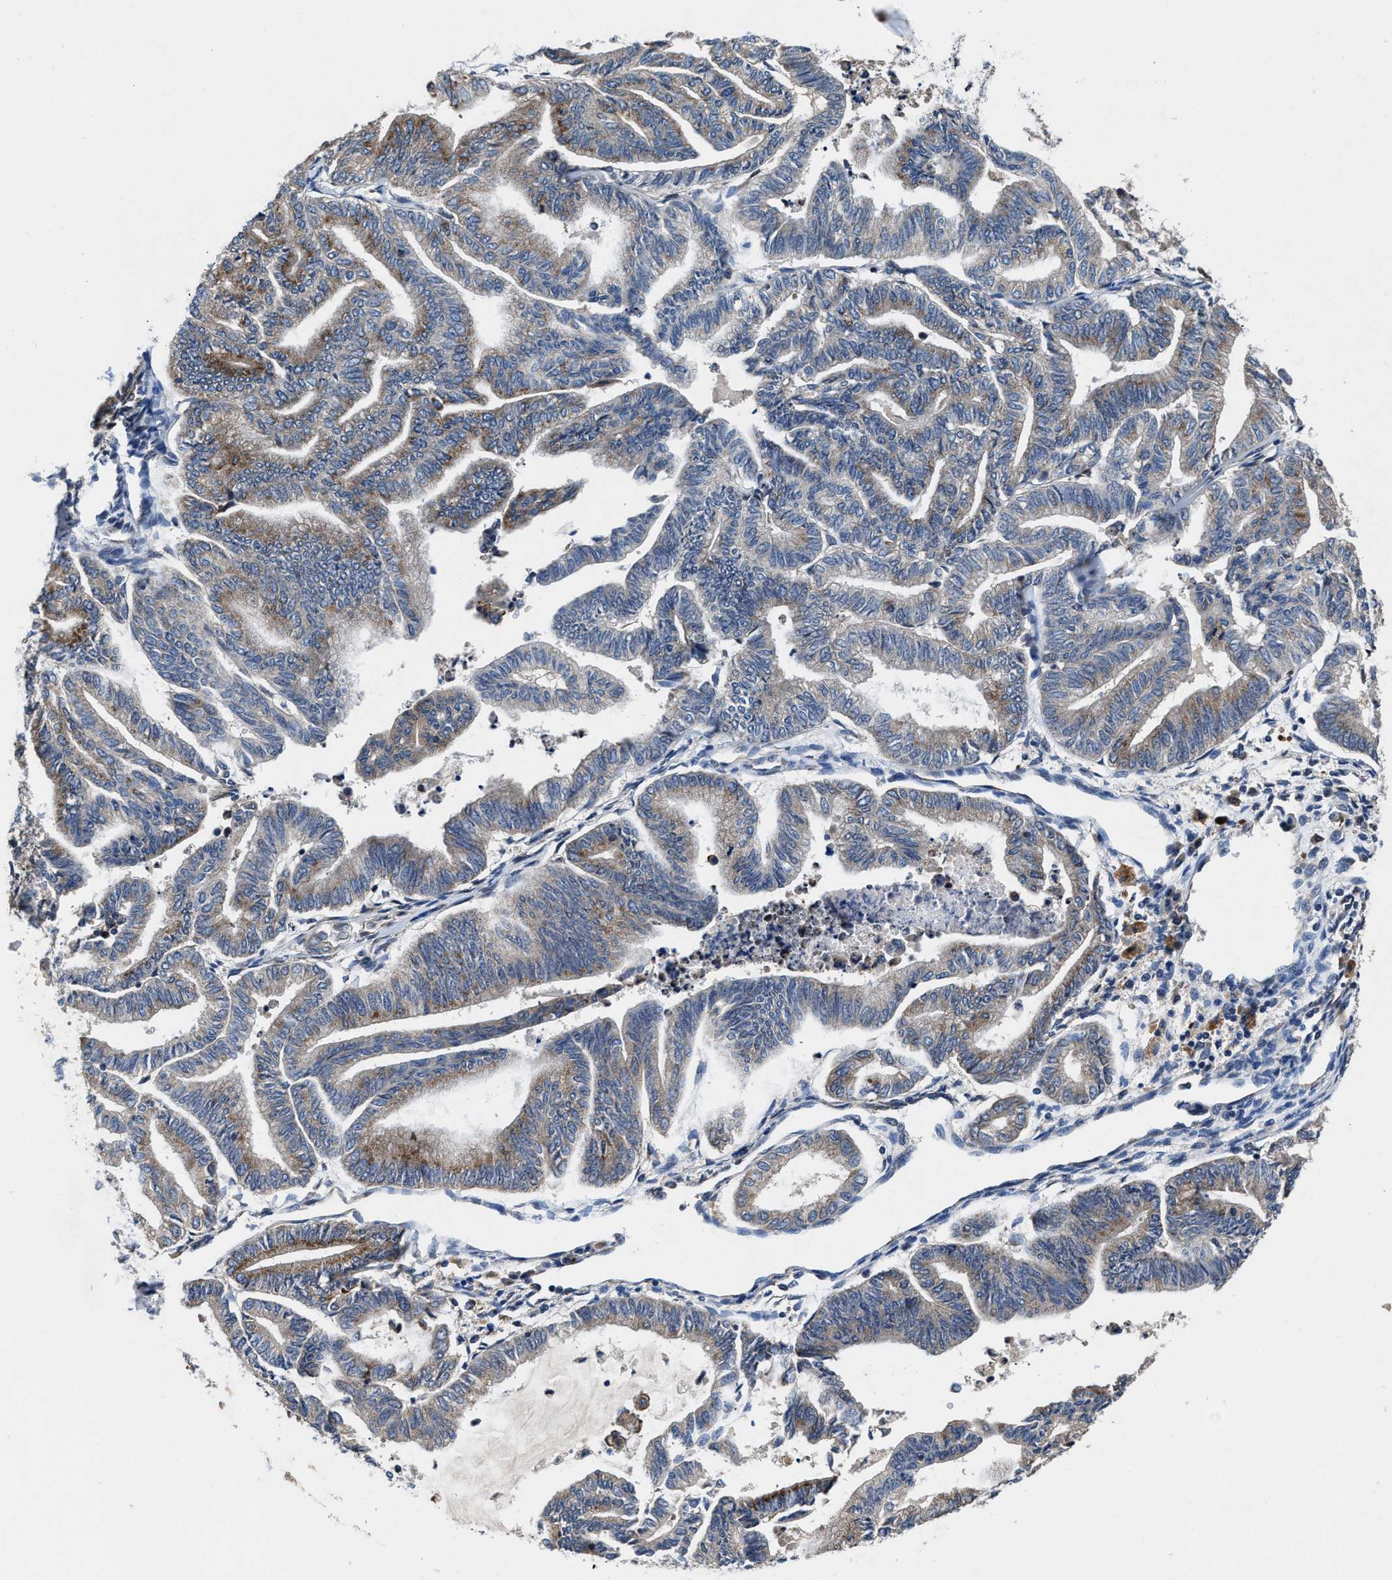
{"staining": {"intensity": "moderate", "quantity": "25%-75%", "location": "cytoplasmic/membranous"}, "tissue": "endometrial cancer", "cell_type": "Tumor cells", "image_type": "cancer", "snomed": [{"axis": "morphology", "description": "Adenocarcinoma, NOS"}, {"axis": "topography", "description": "Endometrium"}], "caption": "Protein analysis of endometrial cancer tissue reveals moderate cytoplasmic/membranous staining in approximately 25%-75% of tumor cells.", "gene": "TMEM53", "patient": {"sex": "female", "age": 79}}